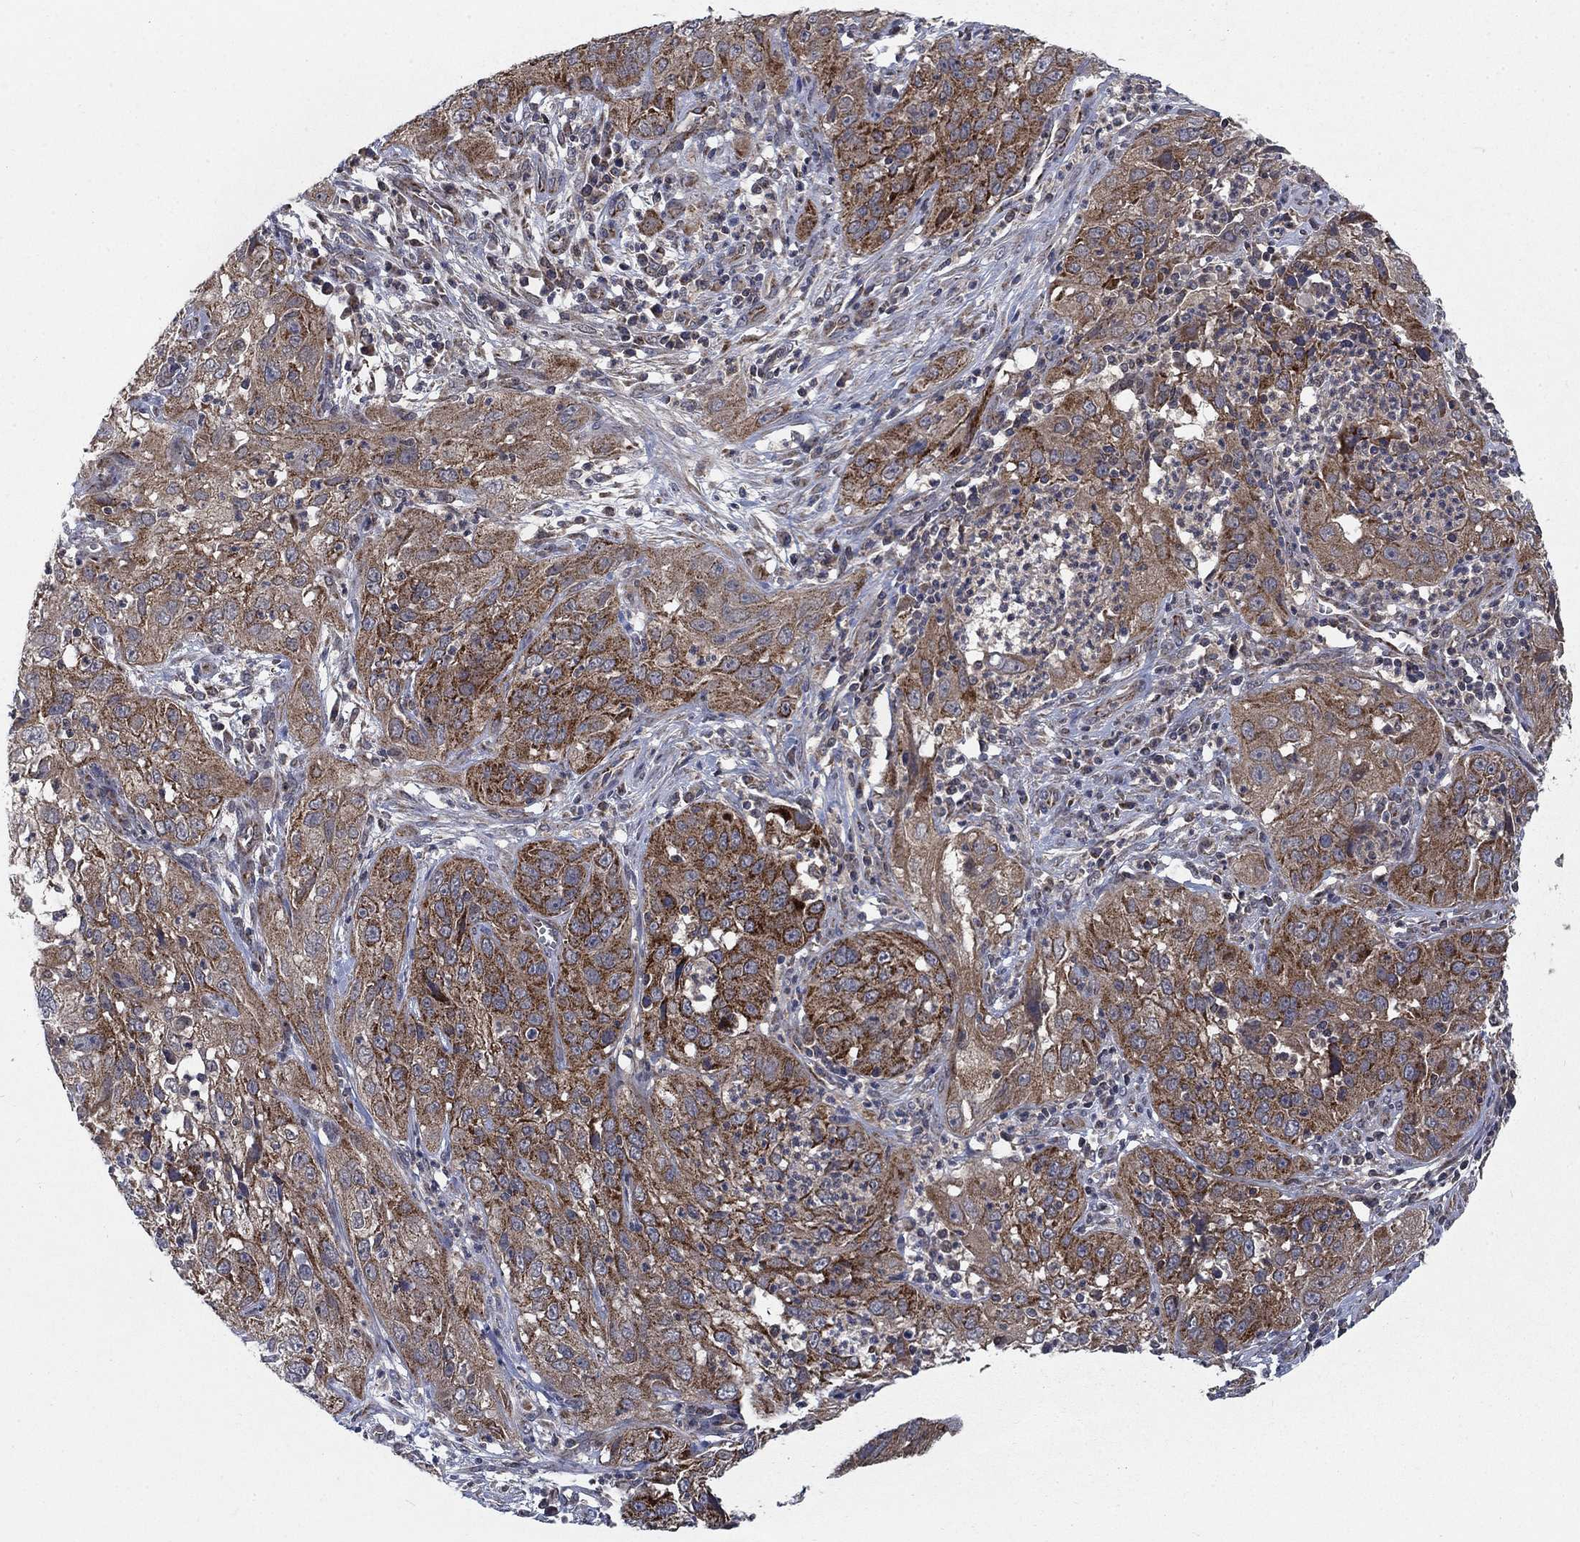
{"staining": {"intensity": "strong", "quantity": ">75%", "location": "cytoplasmic/membranous"}, "tissue": "cervical cancer", "cell_type": "Tumor cells", "image_type": "cancer", "snomed": [{"axis": "morphology", "description": "Squamous cell carcinoma, NOS"}, {"axis": "topography", "description": "Cervix"}], "caption": "Cervical squamous cell carcinoma was stained to show a protein in brown. There is high levels of strong cytoplasmic/membranous expression in about >75% of tumor cells. (Stains: DAB in brown, nuclei in blue, Microscopy: brightfield microscopy at high magnification).", "gene": "NME7", "patient": {"sex": "female", "age": 32}}